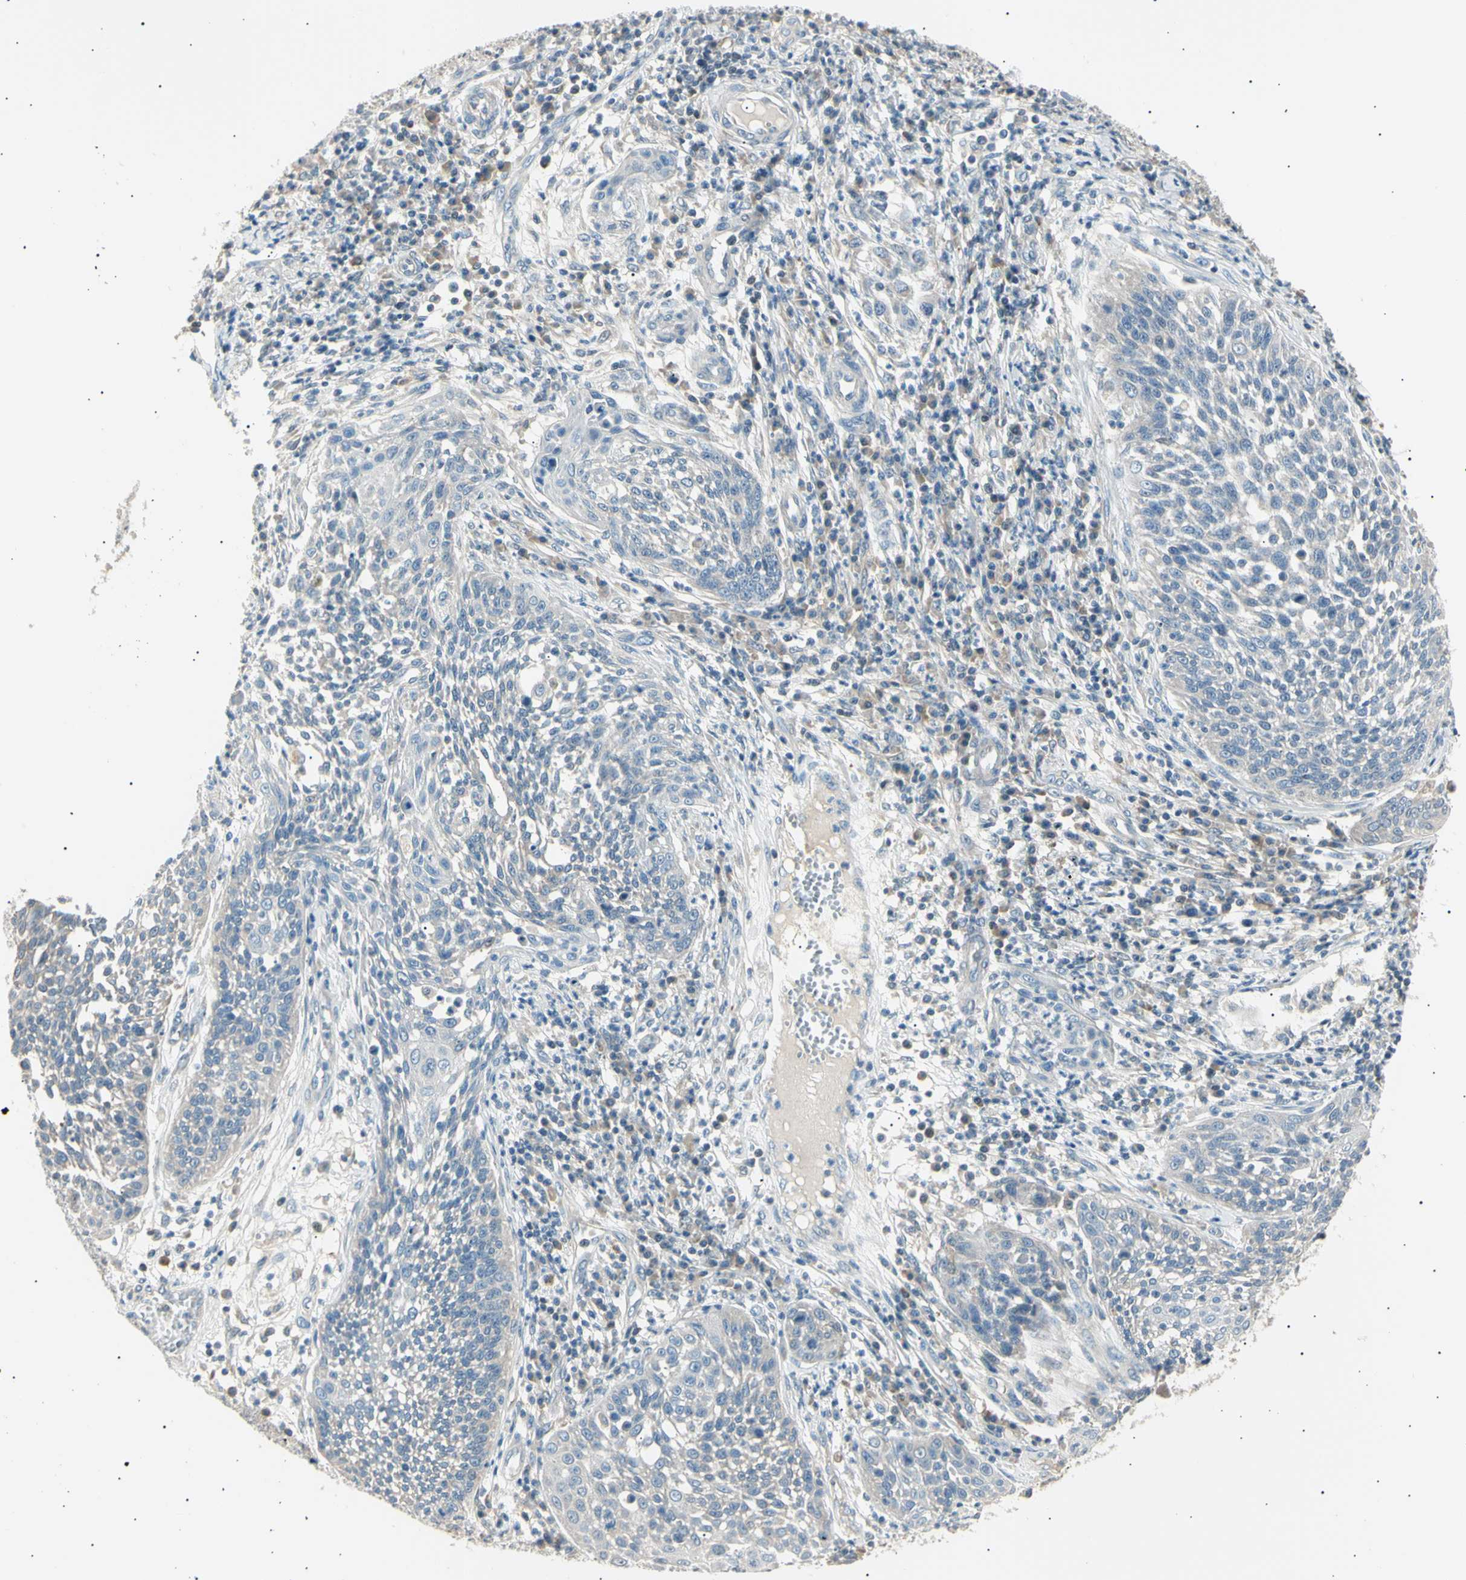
{"staining": {"intensity": "negative", "quantity": "none", "location": "none"}, "tissue": "cervical cancer", "cell_type": "Tumor cells", "image_type": "cancer", "snomed": [{"axis": "morphology", "description": "Squamous cell carcinoma, NOS"}, {"axis": "topography", "description": "Cervix"}], "caption": "A high-resolution image shows IHC staining of cervical cancer (squamous cell carcinoma), which reveals no significant expression in tumor cells. (DAB immunohistochemistry visualized using brightfield microscopy, high magnification).", "gene": "LHPP", "patient": {"sex": "female", "age": 34}}